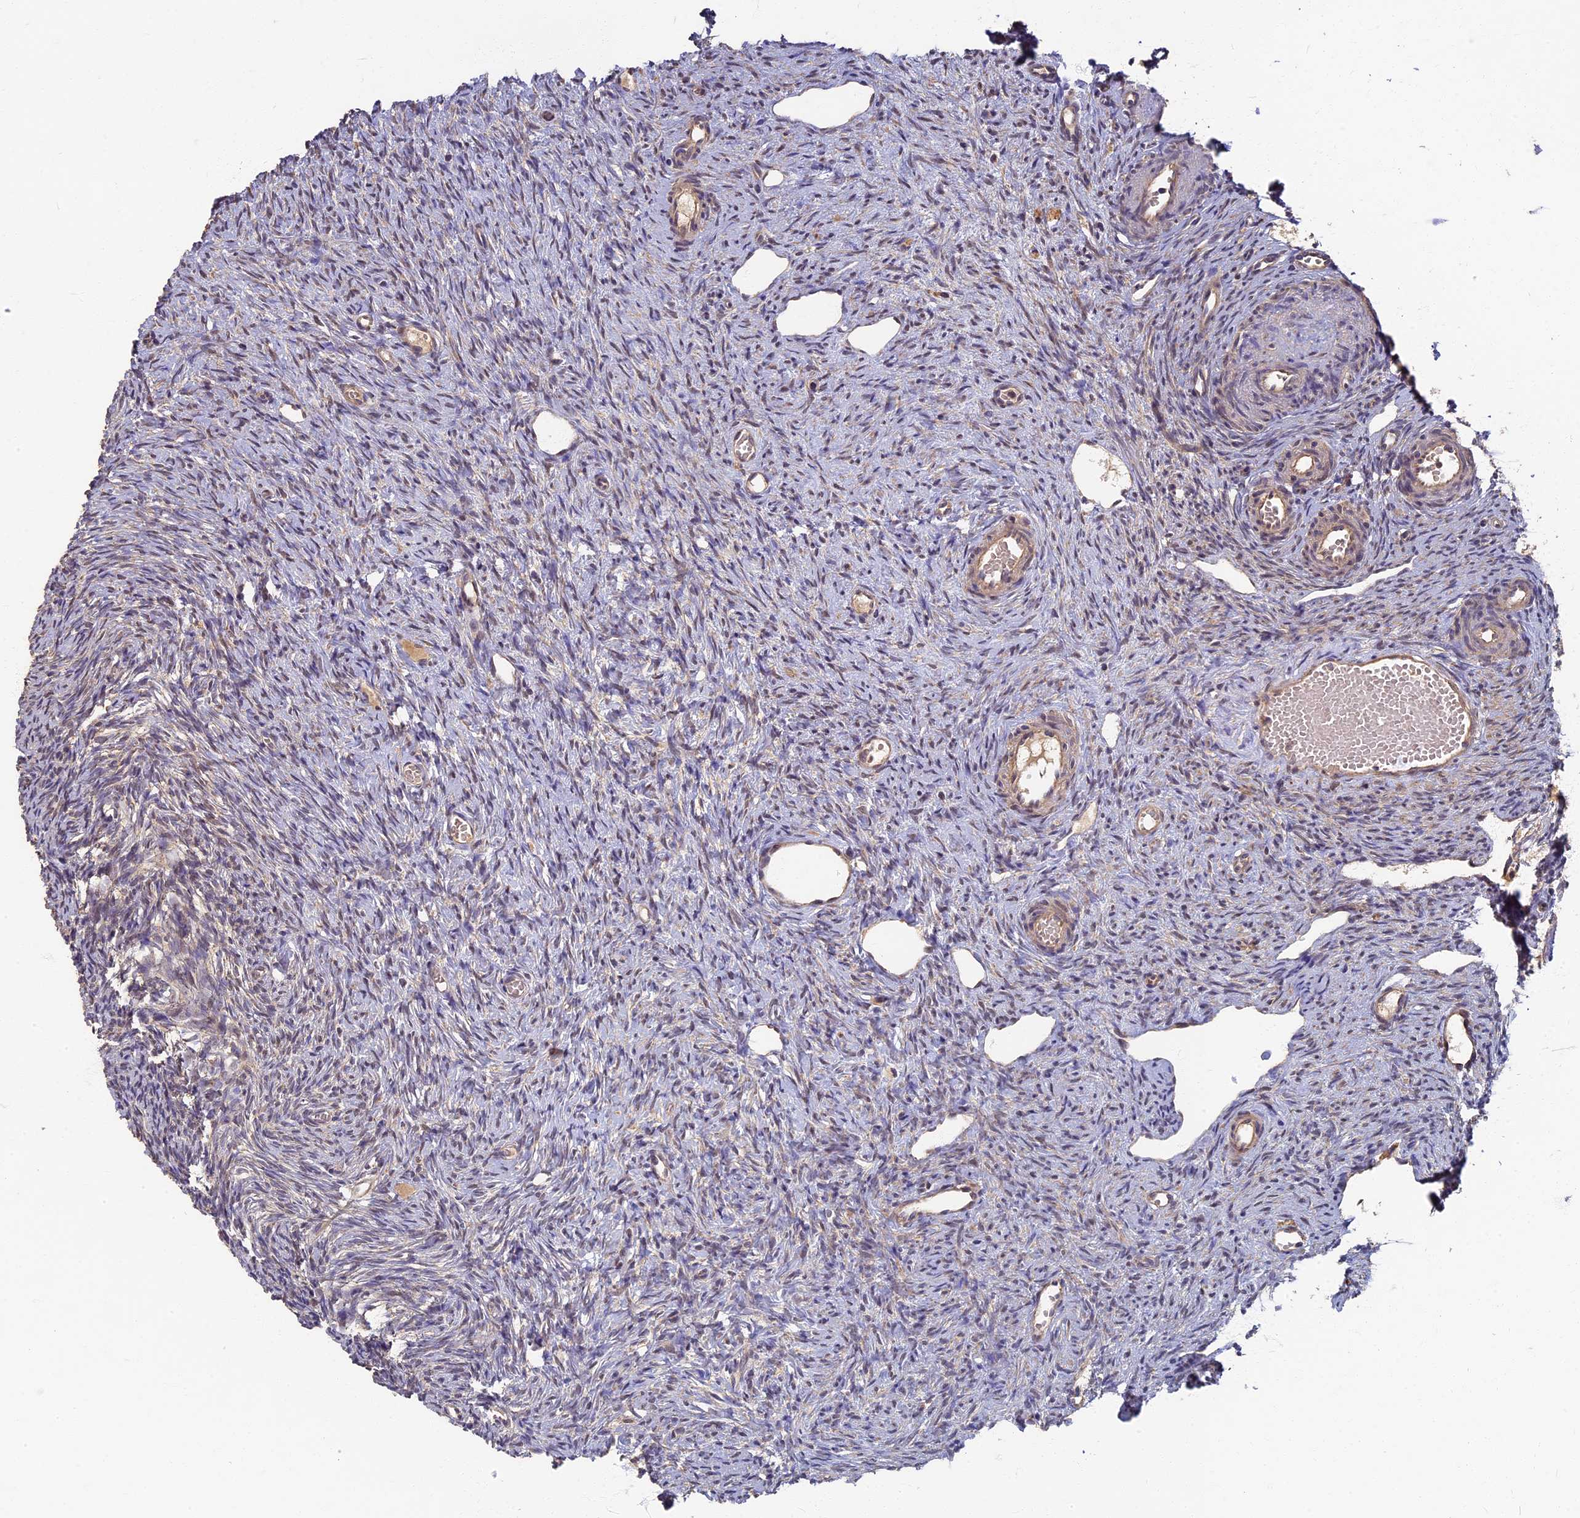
{"staining": {"intensity": "negative", "quantity": "none", "location": "none"}, "tissue": "ovary", "cell_type": "Ovarian stroma cells", "image_type": "normal", "snomed": [{"axis": "morphology", "description": "Normal tissue, NOS"}, {"axis": "topography", "description": "Ovary"}], "caption": "DAB (3,3'-diaminobenzidine) immunohistochemical staining of unremarkable human ovary reveals no significant expression in ovarian stroma cells. The staining was performed using DAB (3,3'-diaminobenzidine) to visualize the protein expression in brown, while the nuclei were stained in blue with hematoxylin (Magnification: 20x).", "gene": "RSPH3", "patient": {"sex": "female", "age": 51}}